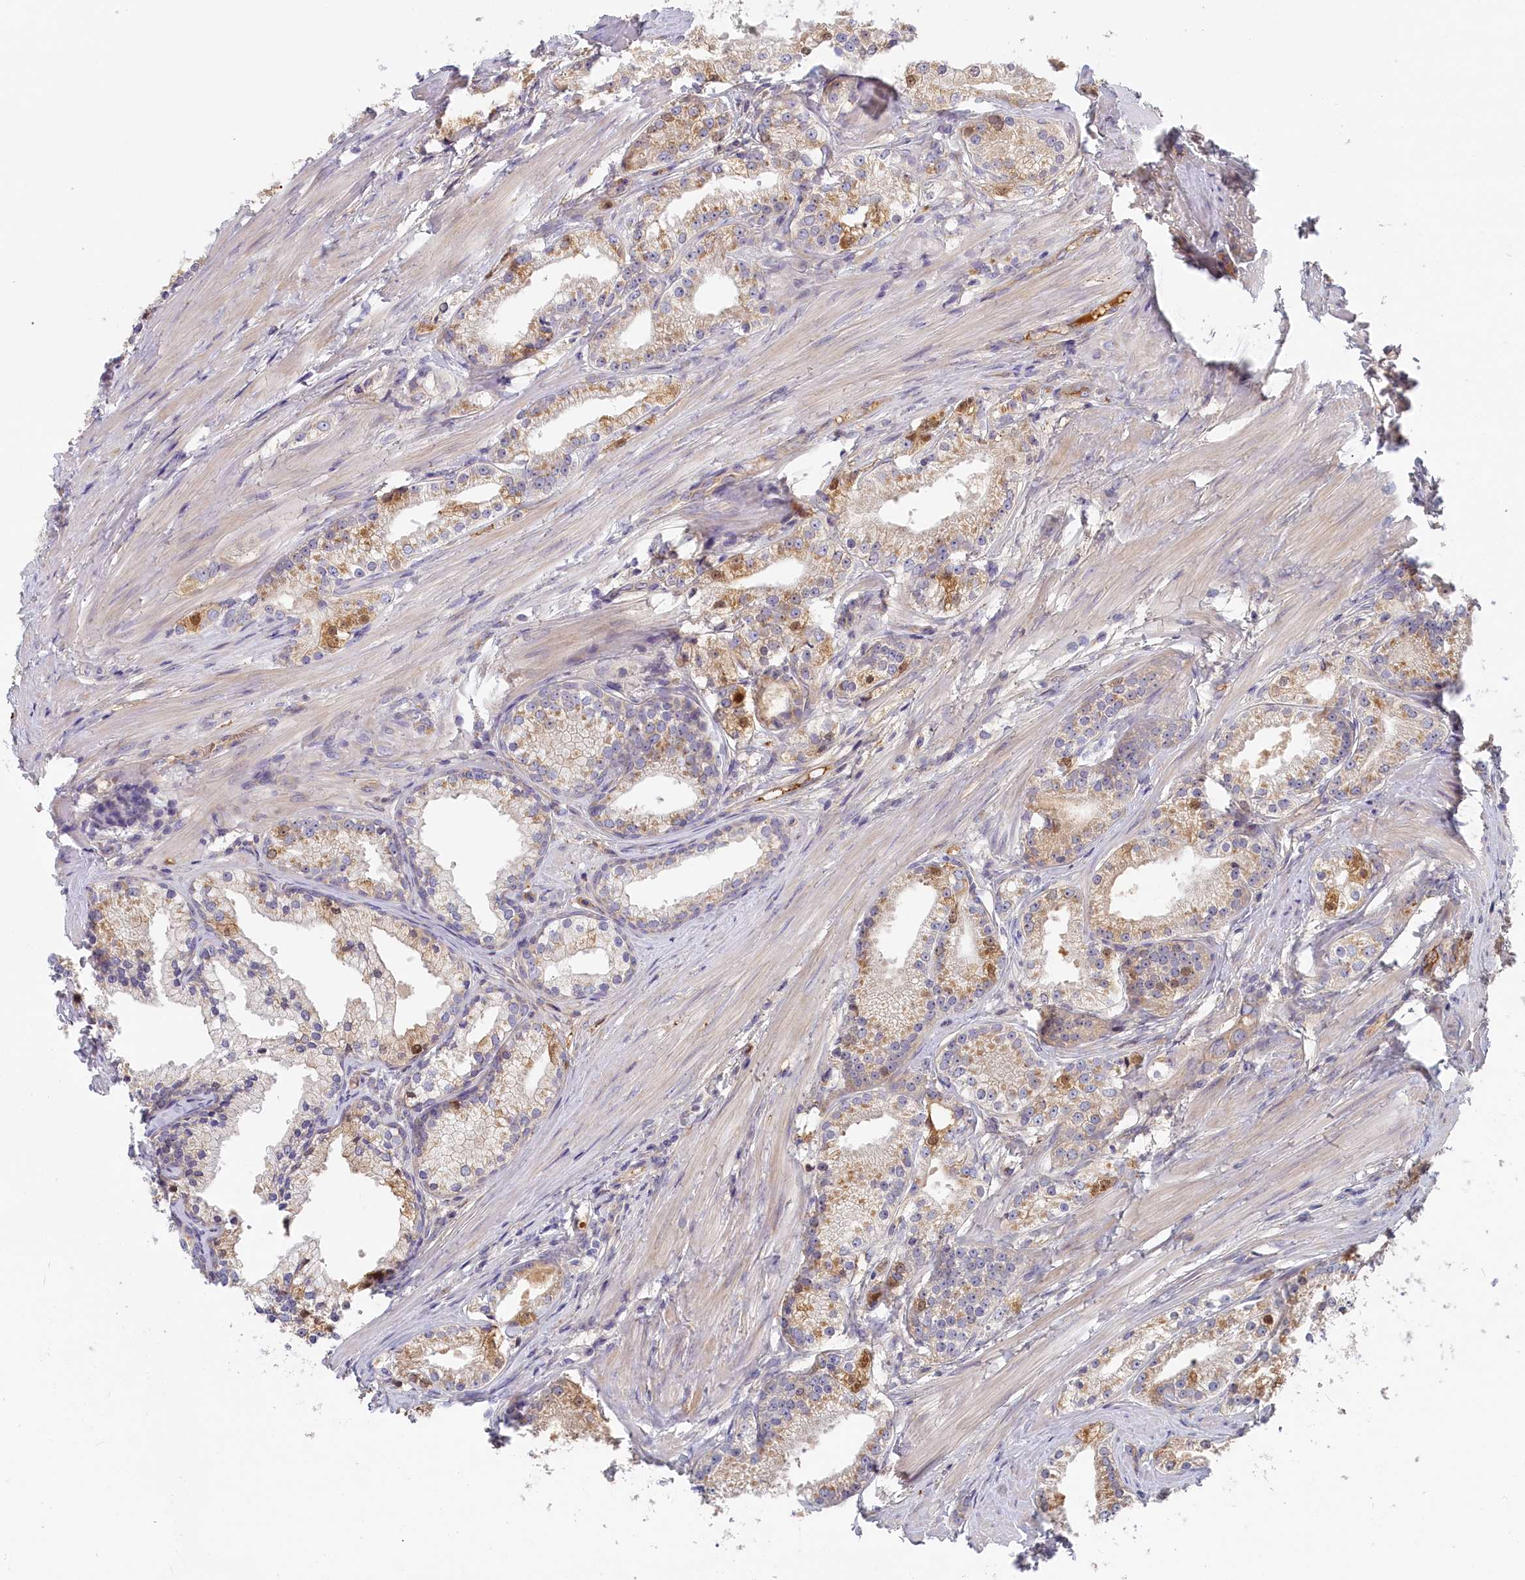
{"staining": {"intensity": "weak", "quantity": "25%-75%", "location": "cytoplasmic/membranous"}, "tissue": "prostate cancer", "cell_type": "Tumor cells", "image_type": "cancer", "snomed": [{"axis": "morphology", "description": "Adenocarcinoma, Low grade"}, {"axis": "topography", "description": "Prostate"}], "caption": "The histopathology image exhibits staining of prostate low-grade adenocarcinoma, revealing weak cytoplasmic/membranous protein staining (brown color) within tumor cells.", "gene": "STX16", "patient": {"sex": "male", "age": 57}}